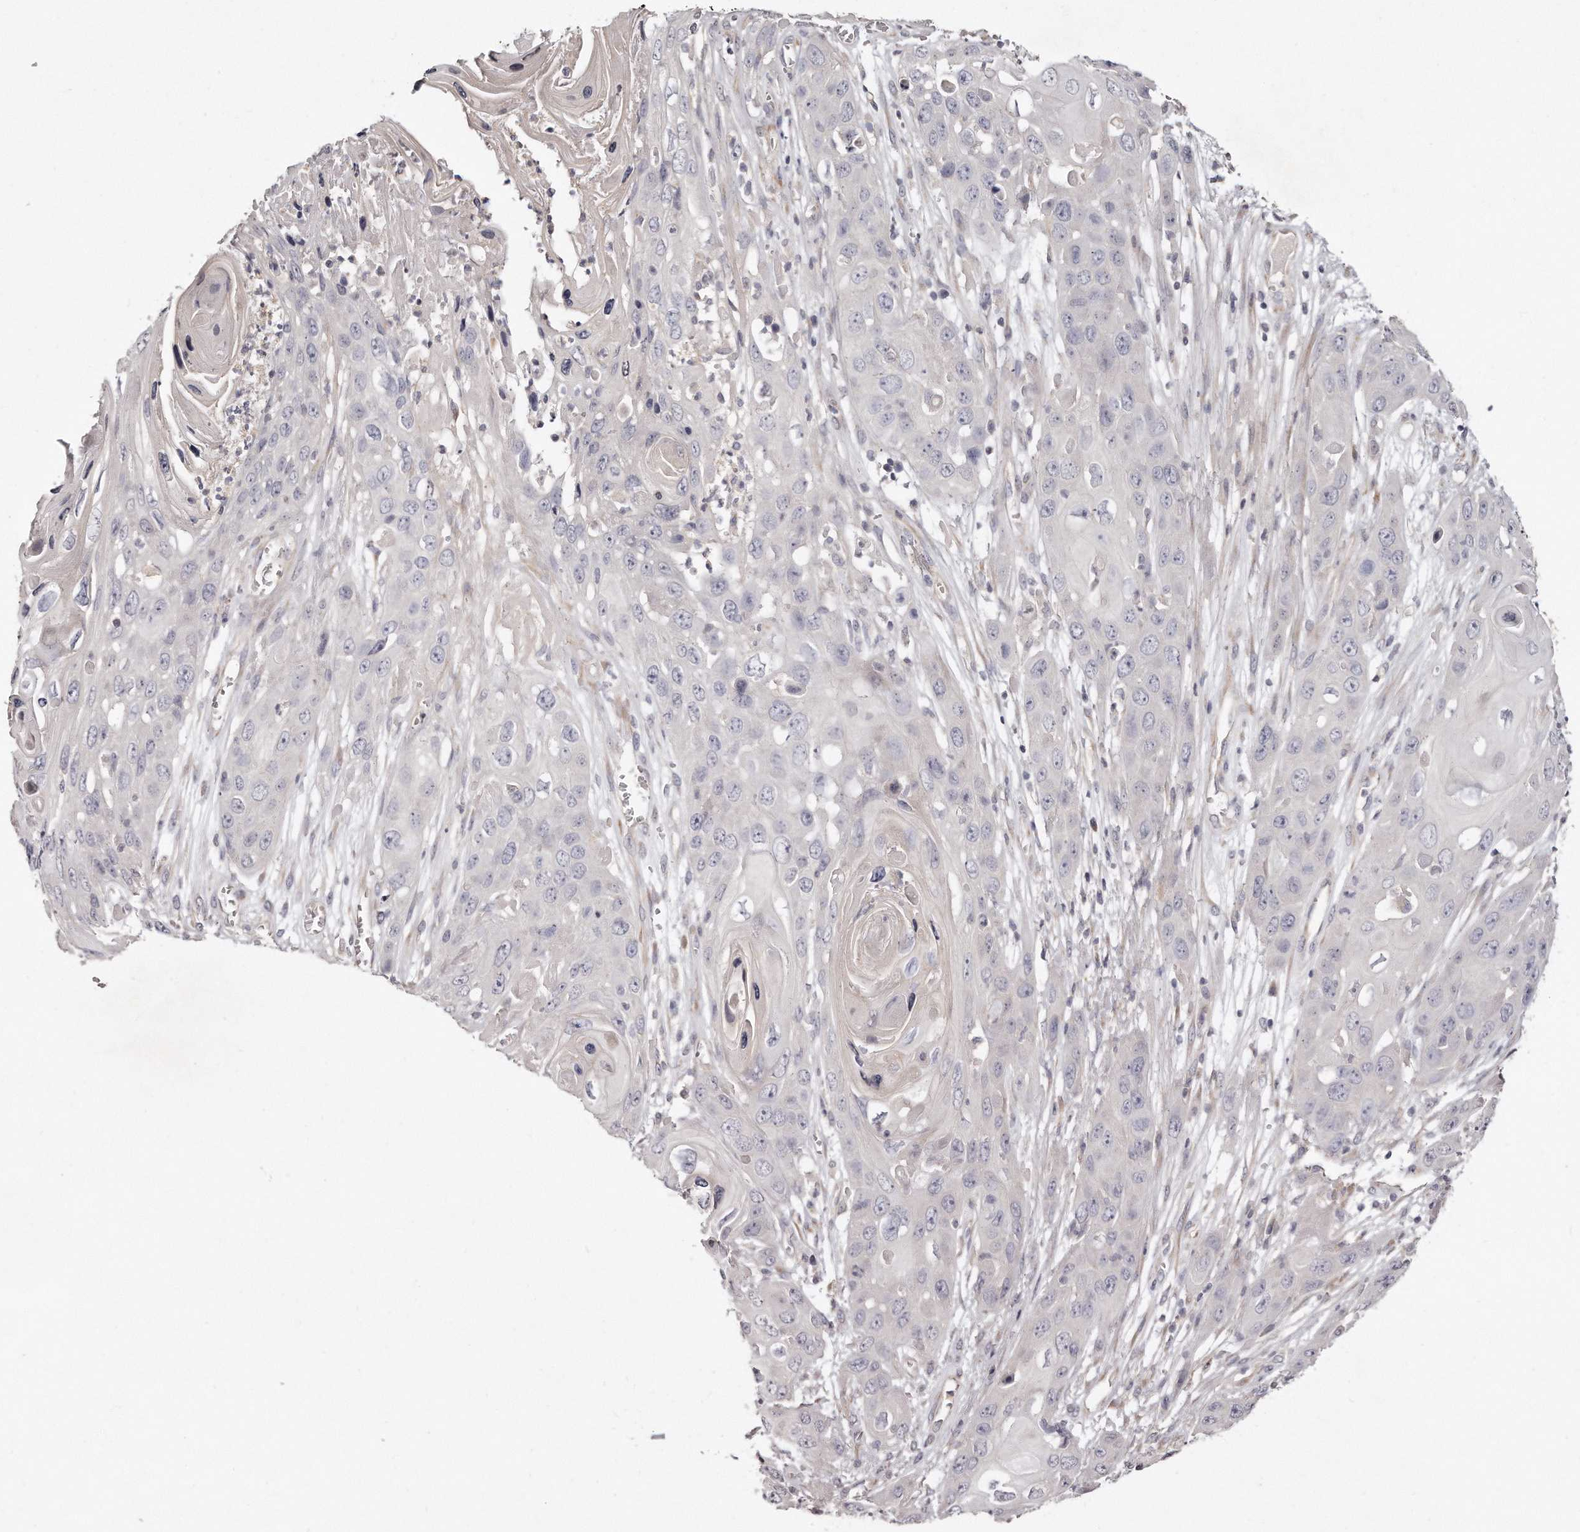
{"staining": {"intensity": "negative", "quantity": "none", "location": "none"}, "tissue": "skin cancer", "cell_type": "Tumor cells", "image_type": "cancer", "snomed": [{"axis": "morphology", "description": "Squamous cell carcinoma, NOS"}, {"axis": "topography", "description": "Skin"}], "caption": "The micrograph demonstrates no significant positivity in tumor cells of squamous cell carcinoma (skin).", "gene": "TTLL4", "patient": {"sex": "male", "age": 55}}